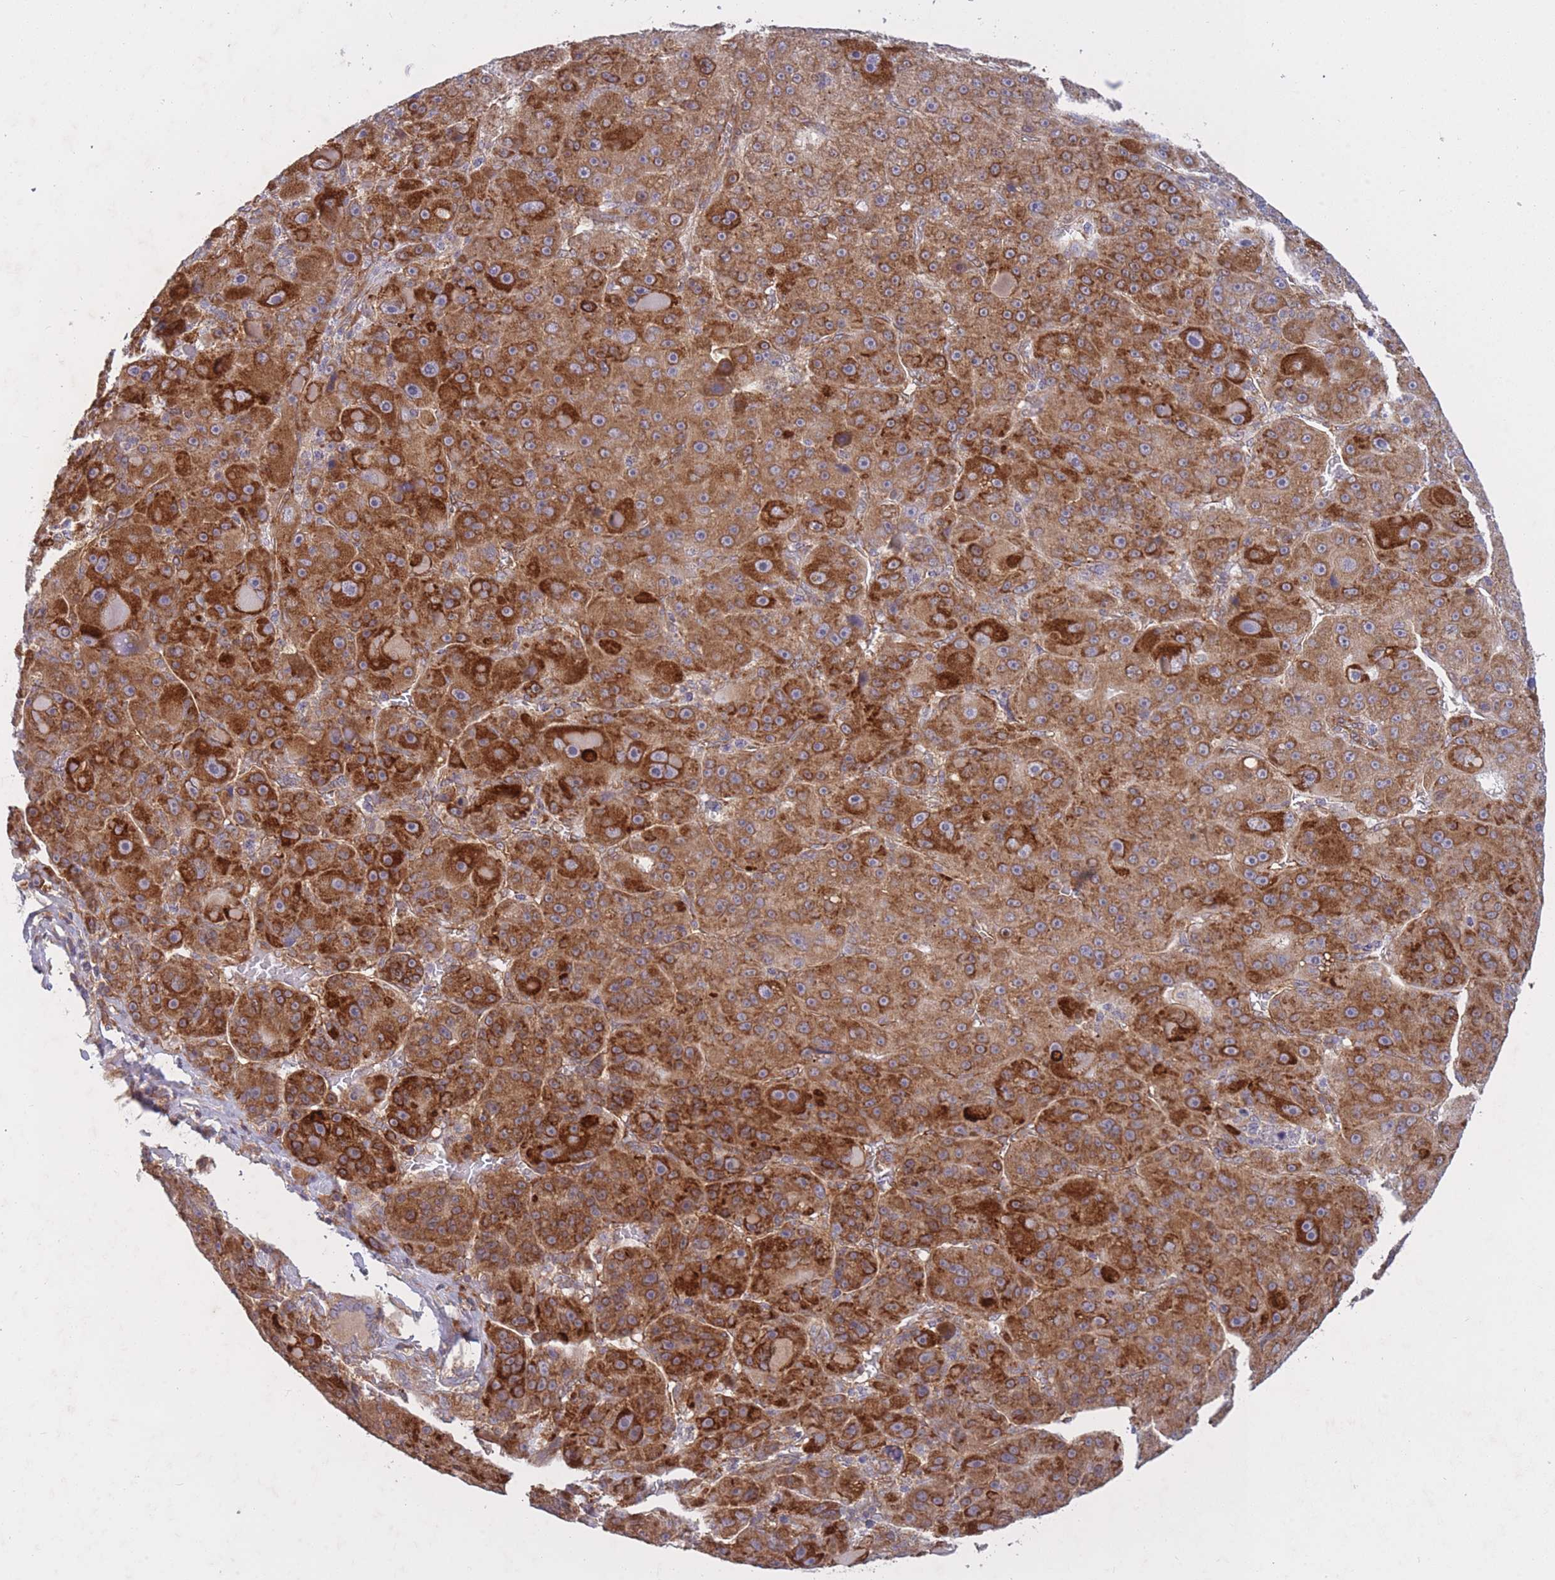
{"staining": {"intensity": "strong", "quantity": ">75%", "location": "cytoplasmic/membranous"}, "tissue": "liver cancer", "cell_type": "Tumor cells", "image_type": "cancer", "snomed": [{"axis": "morphology", "description": "Carcinoma, Hepatocellular, NOS"}, {"axis": "topography", "description": "Liver"}], "caption": "IHC (DAB) staining of liver cancer (hepatocellular carcinoma) displays strong cytoplasmic/membranous protein staining in about >75% of tumor cells.", "gene": "CCDC124", "patient": {"sex": "male", "age": 76}}